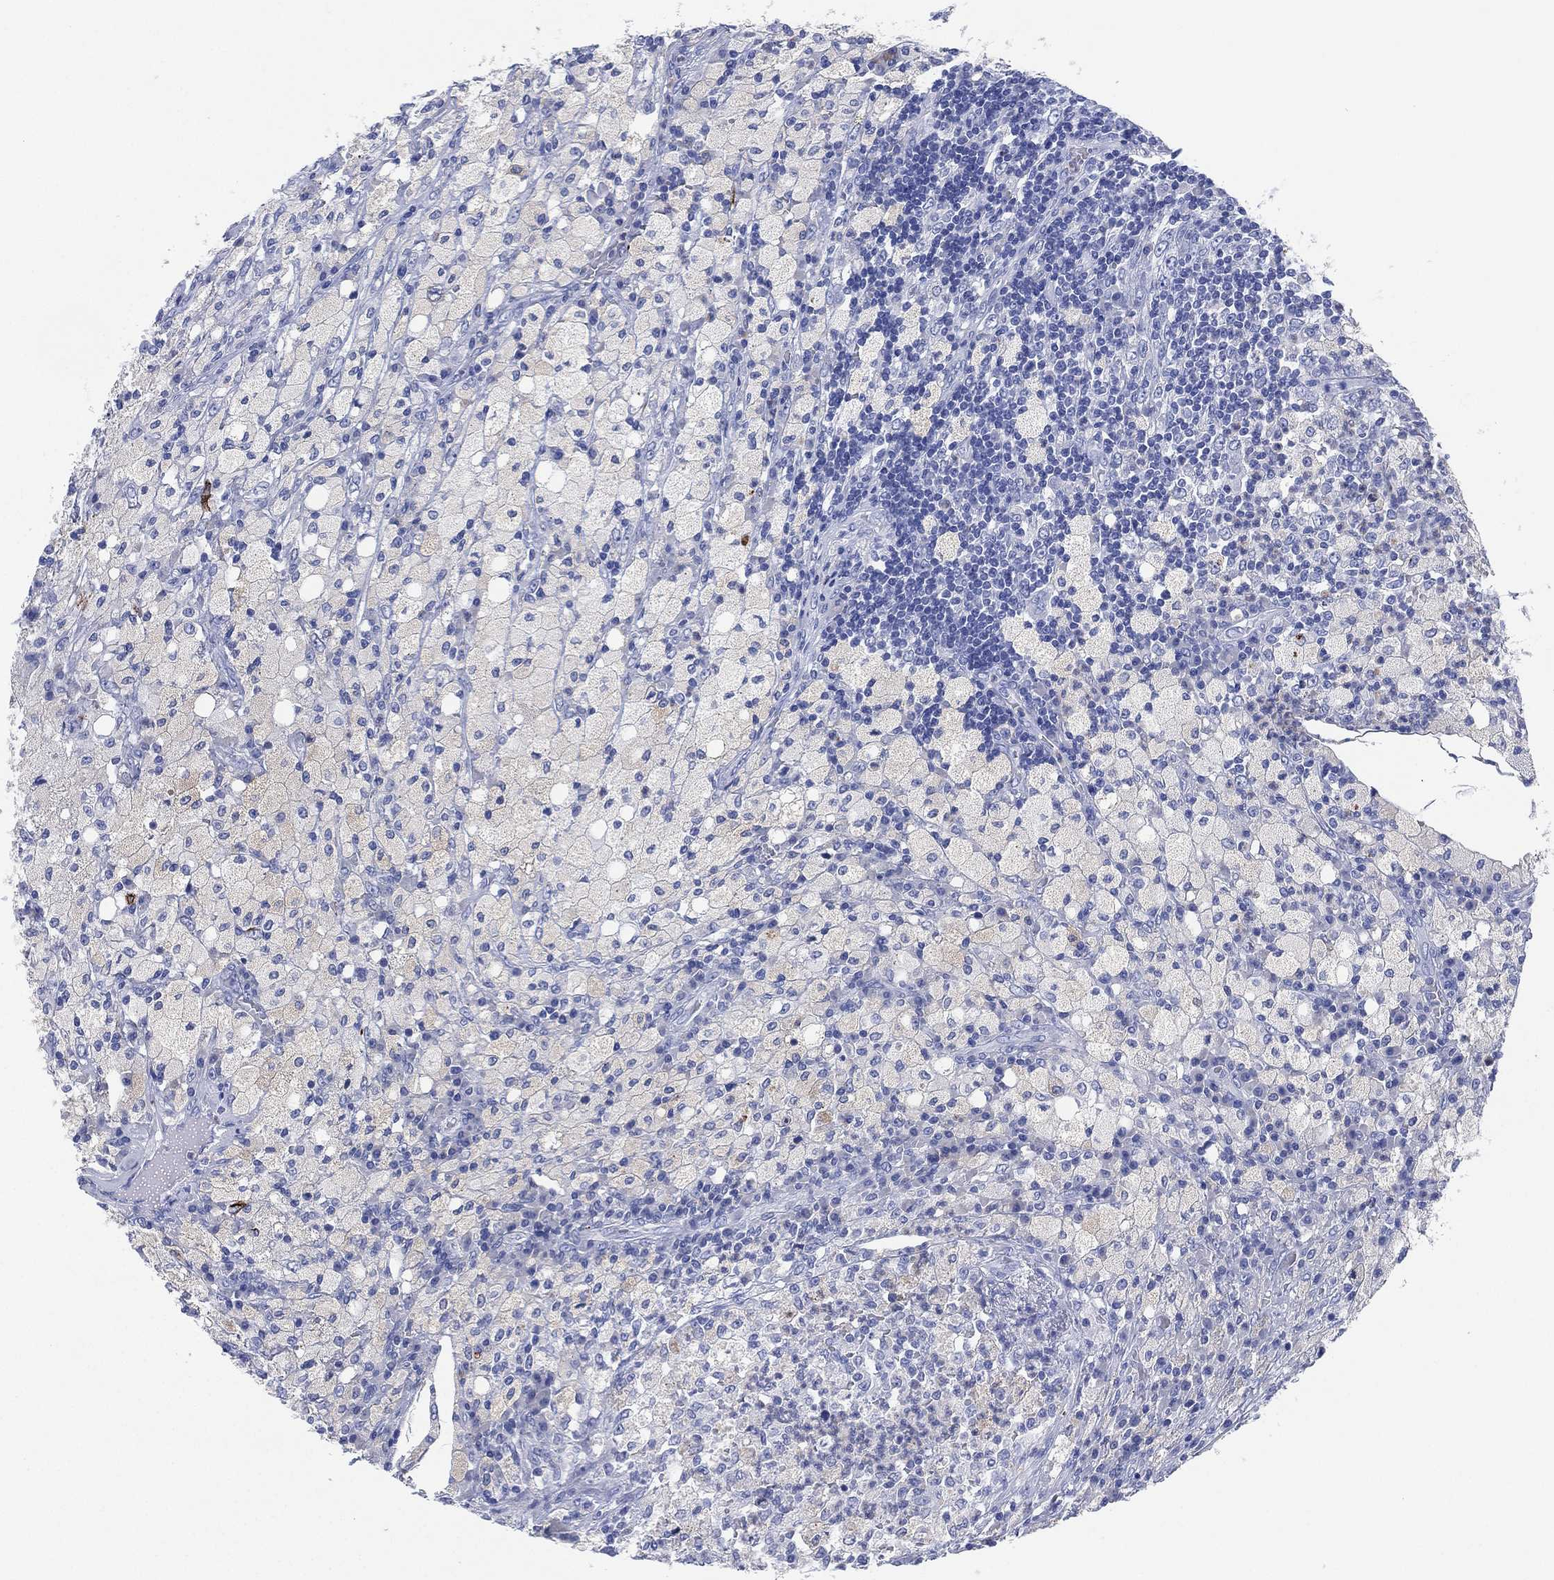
{"staining": {"intensity": "negative", "quantity": "none", "location": "none"}, "tissue": "testis cancer", "cell_type": "Tumor cells", "image_type": "cancer", "snomed": [{"axis": "morphology", "description": "Necrosis, NOS"}, {"axis": "morphology", "description": "Carcinoma, Embryonal, NOS"}, {"axis": "topography", "description": "Testis"}], "caption": "This is a micrograph of IHC staining of embryonal carcinoma (testis), which shows no staining in tumor cells.", "gene": "SLC9C2", "patient": {"sex": "male", "age": 19}}